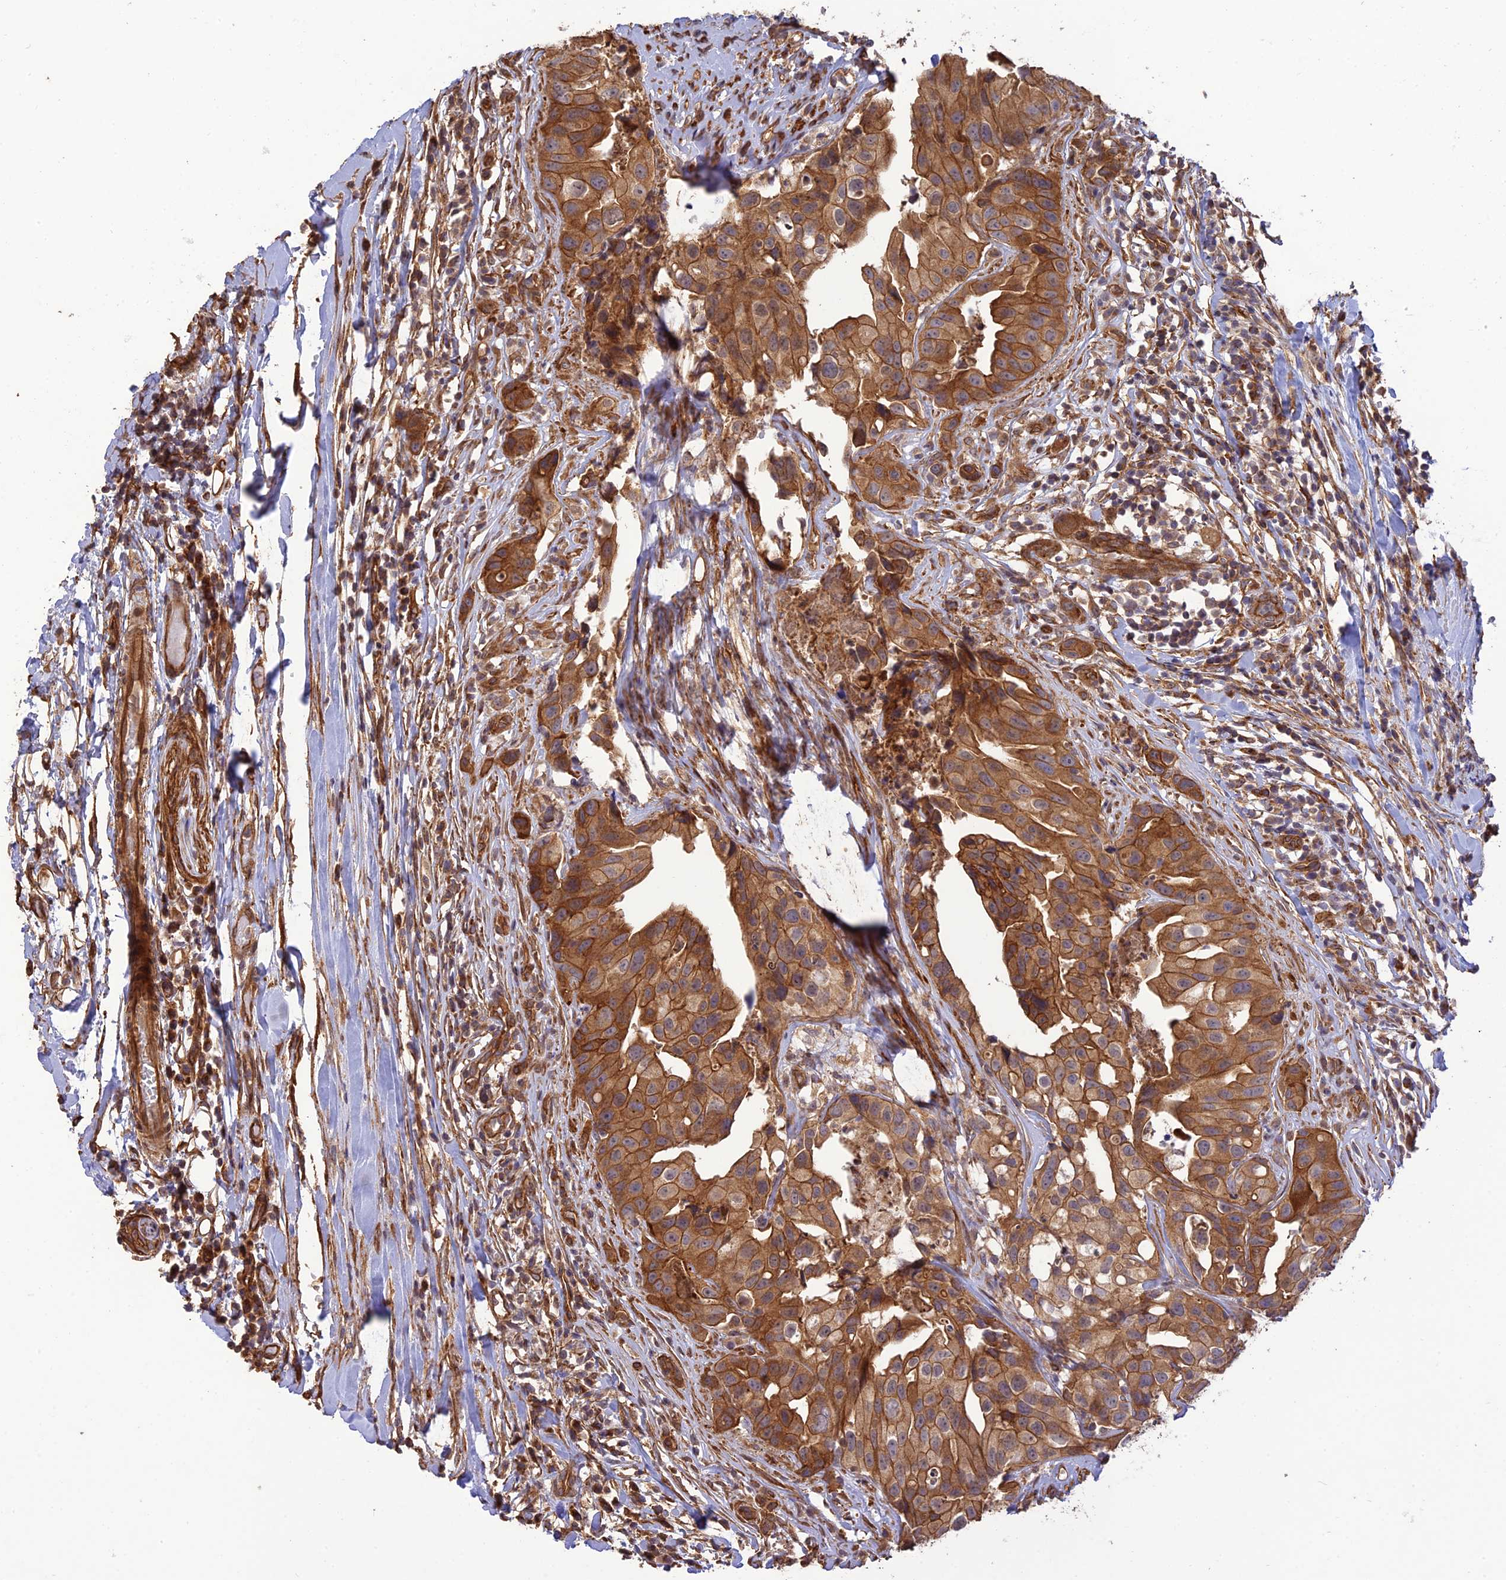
{"staining": {"intensity": "strong", "quantity": ">75%", "location": "cytoplasmic/membranous"}, "tissue": "head and neck cancer", "cell_type": "Tumor cells", "image_type": "cancer", "snomed": [{"axis": "morphology", "description": "Adenocarcinoma, NOS"}, {"axis": "morphology", "description": "Adenocarcinoma, metastatic, NOS"}, {"axis": "topography", "description": "Head-Neck"}], "caption": "A high-resolution micrograph shows immunohistochemistry (IHC) staining of head and neck metastatic adenocarcinoma, which shows strong cytoplasmic/membranous positivity in about >75% of tumor cells.", "gene": "HOMER2", "patient": {"sex": "male", "age": 75}}